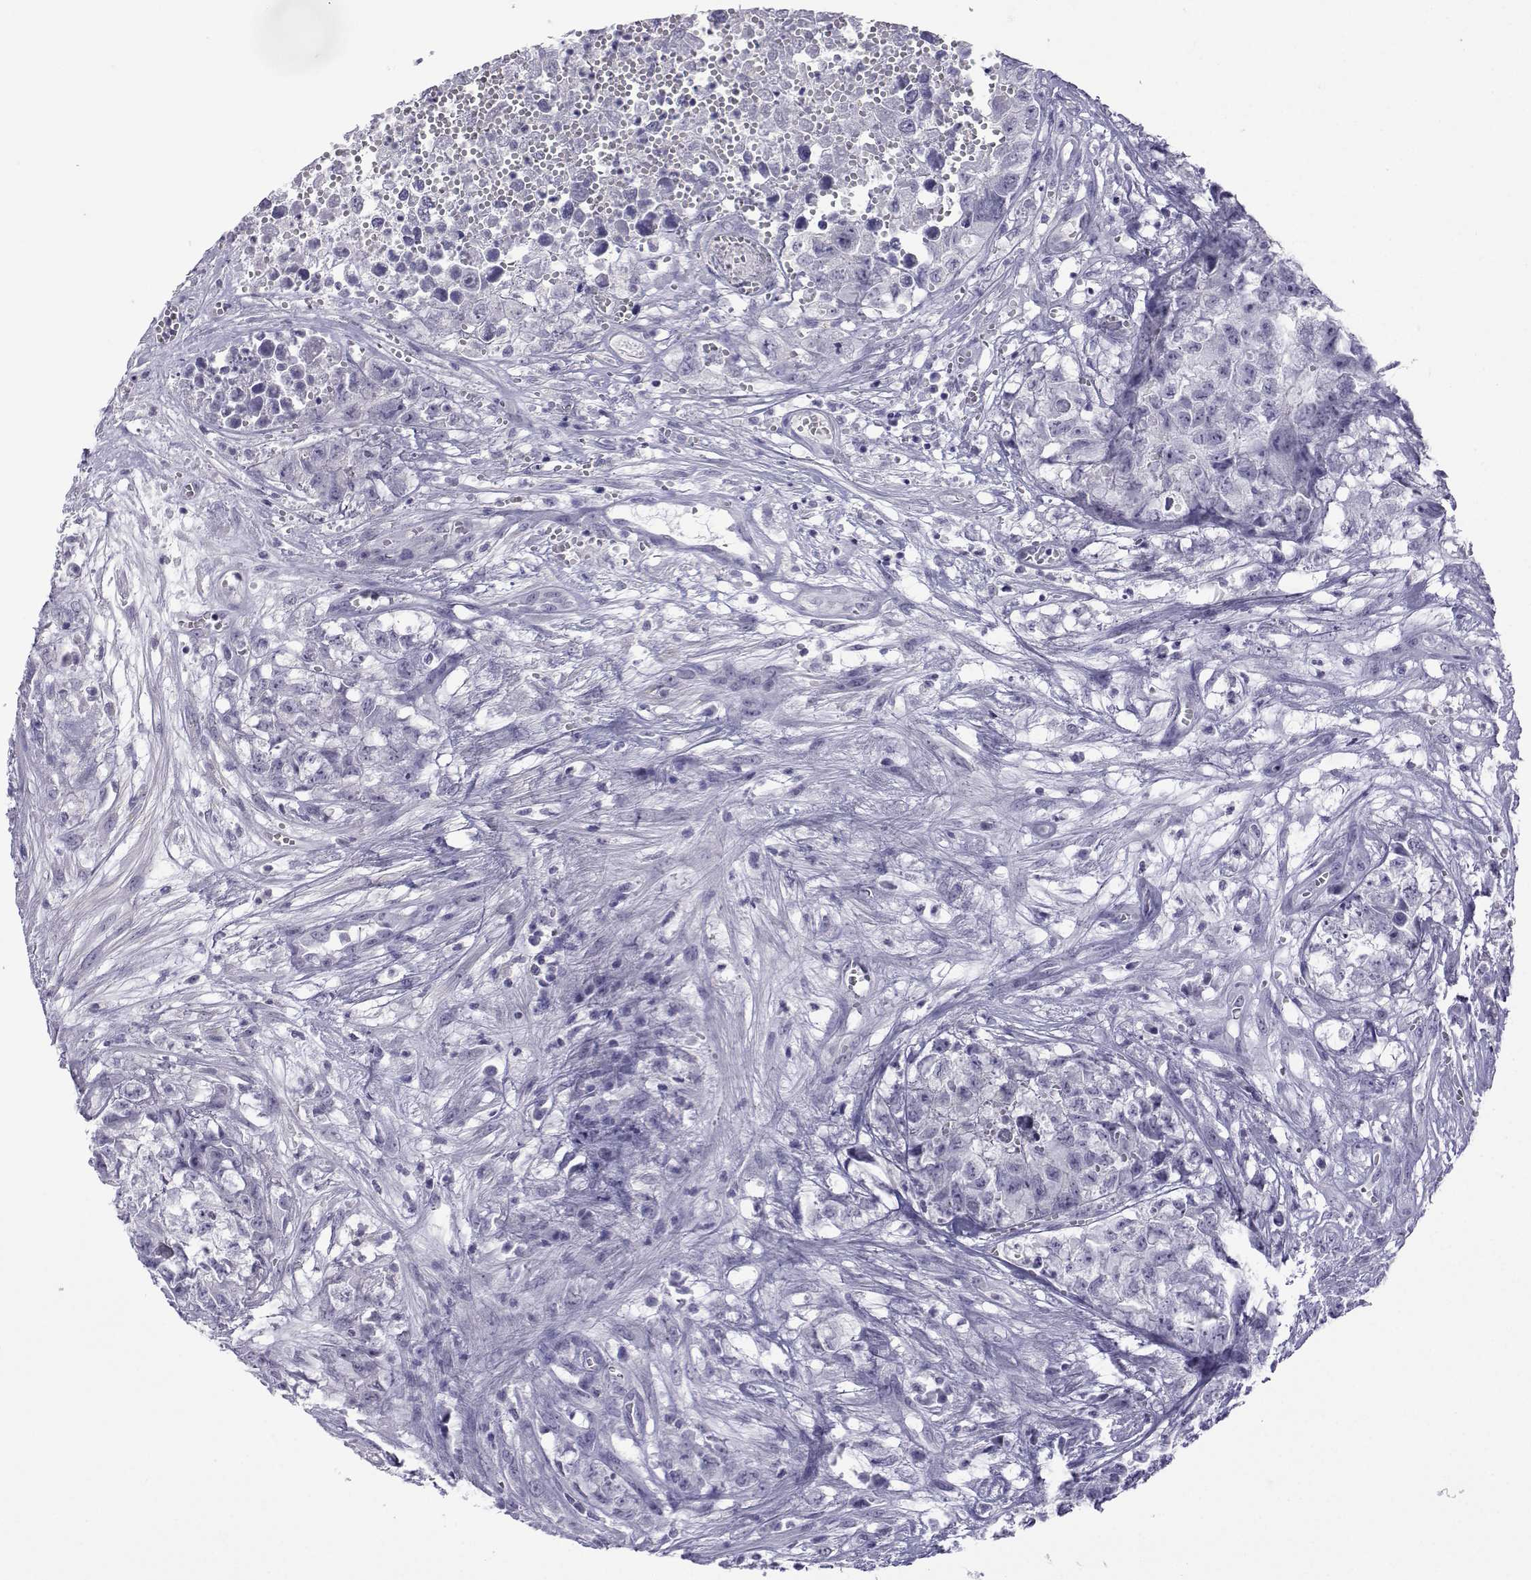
{"staining": {"intensity": "negative", "quantity": "none", "location": "none"}, "tissue": "testis cancer", "cell_type": "Tumor cells", "image_type": "cancer", "snomed": [{"axis": "morphology", "description": "Seminoma, NOS"}, {"axis": "morphology", "description": "Carcinoma, Embryonal, NOS"}, {"axis": "topography", "description": "Testis"}], "caption": "Immunohistochemistry micrograph of neoplastic tissue: human seminoma (testis) stained with DAB reveals no significant protein expression in tumor cells.", "gene": "ACTL7A", "patient": {"sex": "male", "age": 22}}